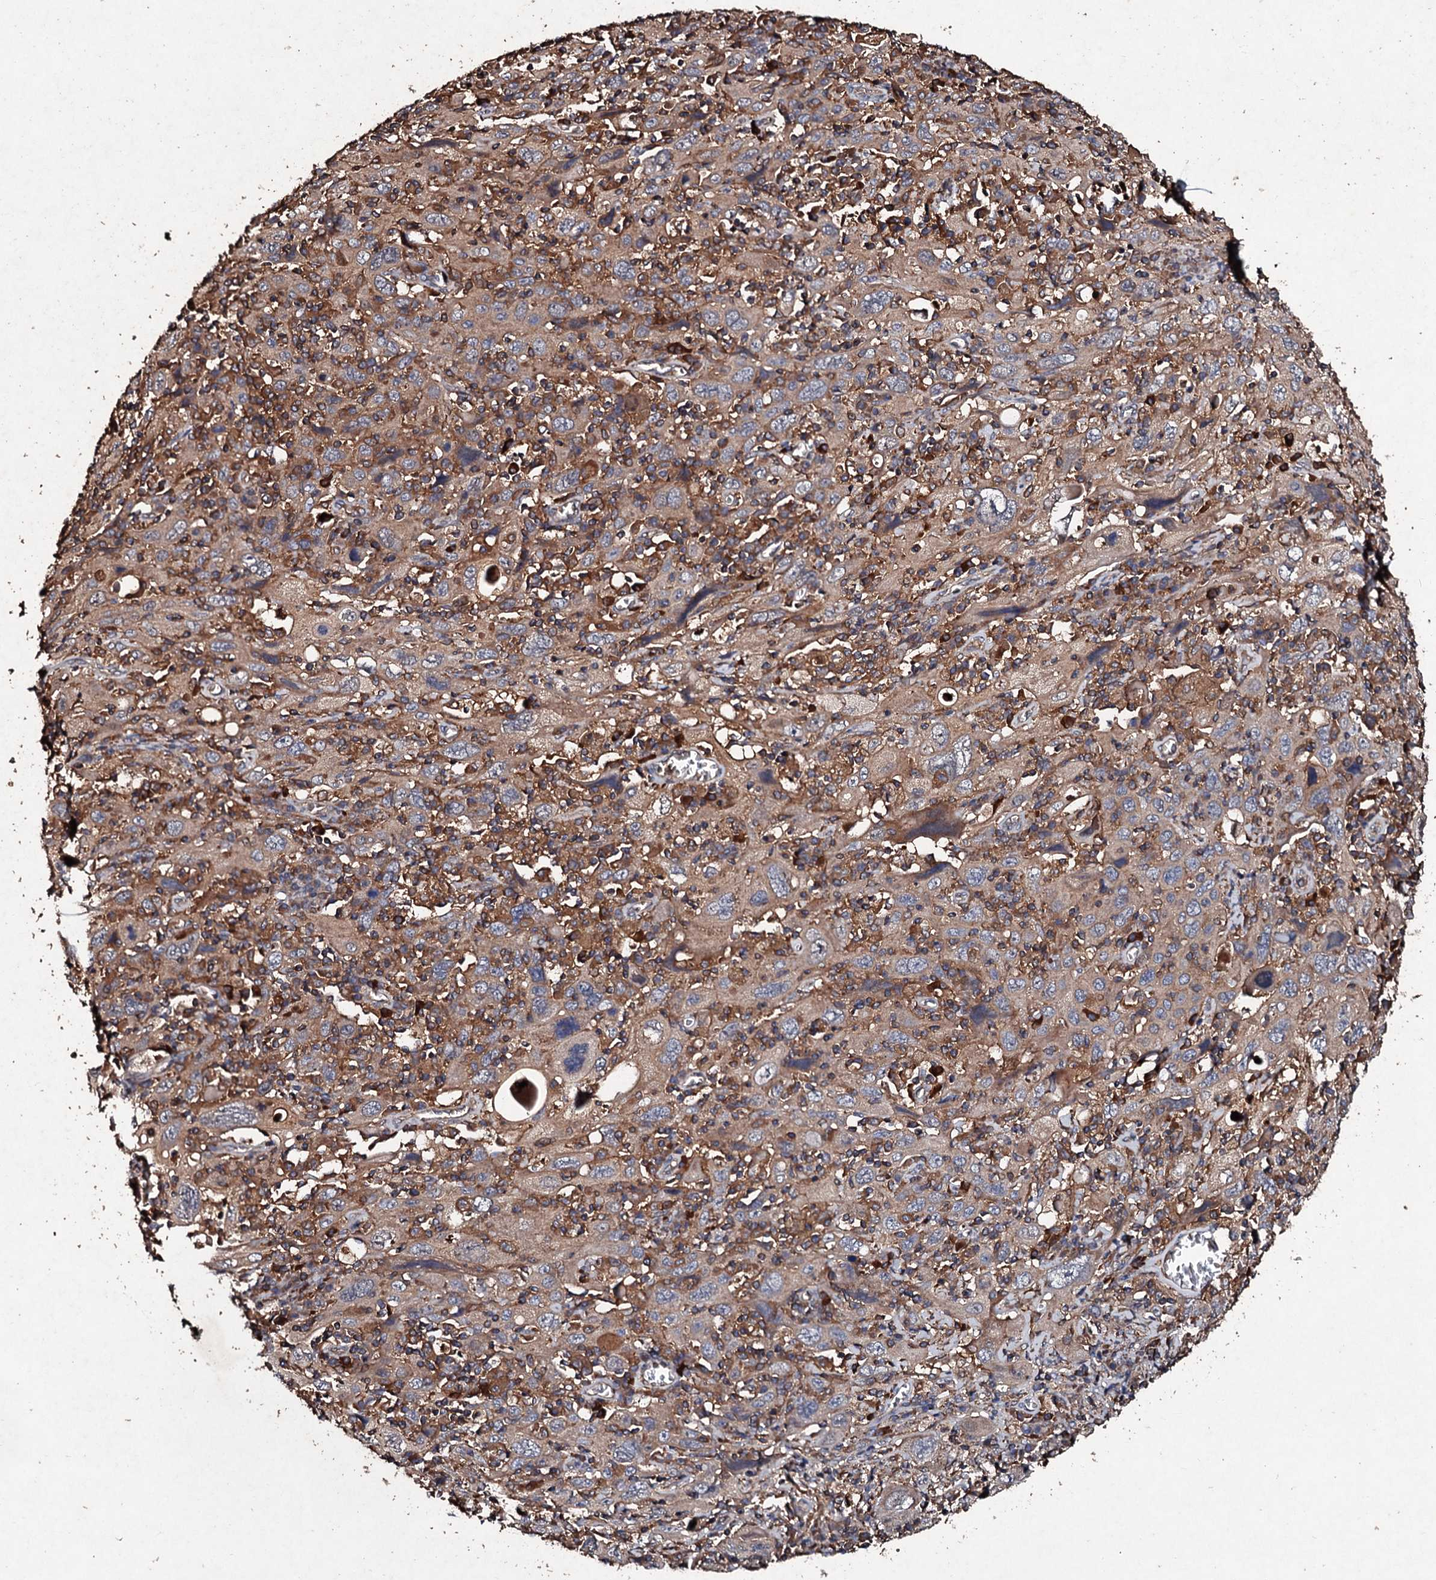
{"staining": {"intensity": "moderate", "quantity": "25%-75%", "location": "cytoplasmic/membranous"}, "tissue": "cervical cancer", "cell_type": "Tumor cells", "image_type": "cancer", "snomed": [{"axis": "morphology", "description": "Squamous cell carcinoma, NOS"}, {"axis": "topography", "description": "Cervix"}], "caption": "Tumor cells display medium levels of moderate cytoplasmic/membranous positivity in approximately 25%-75% of cells in cervical cancer. Using DAB (3,3'-diaminobenzidine) (brown) and hematoxylin (blue) stains, captured at high magnification using brightfield microscopy.", "gene": "KERA", "patient": {"sex": "female", "age": 46}}